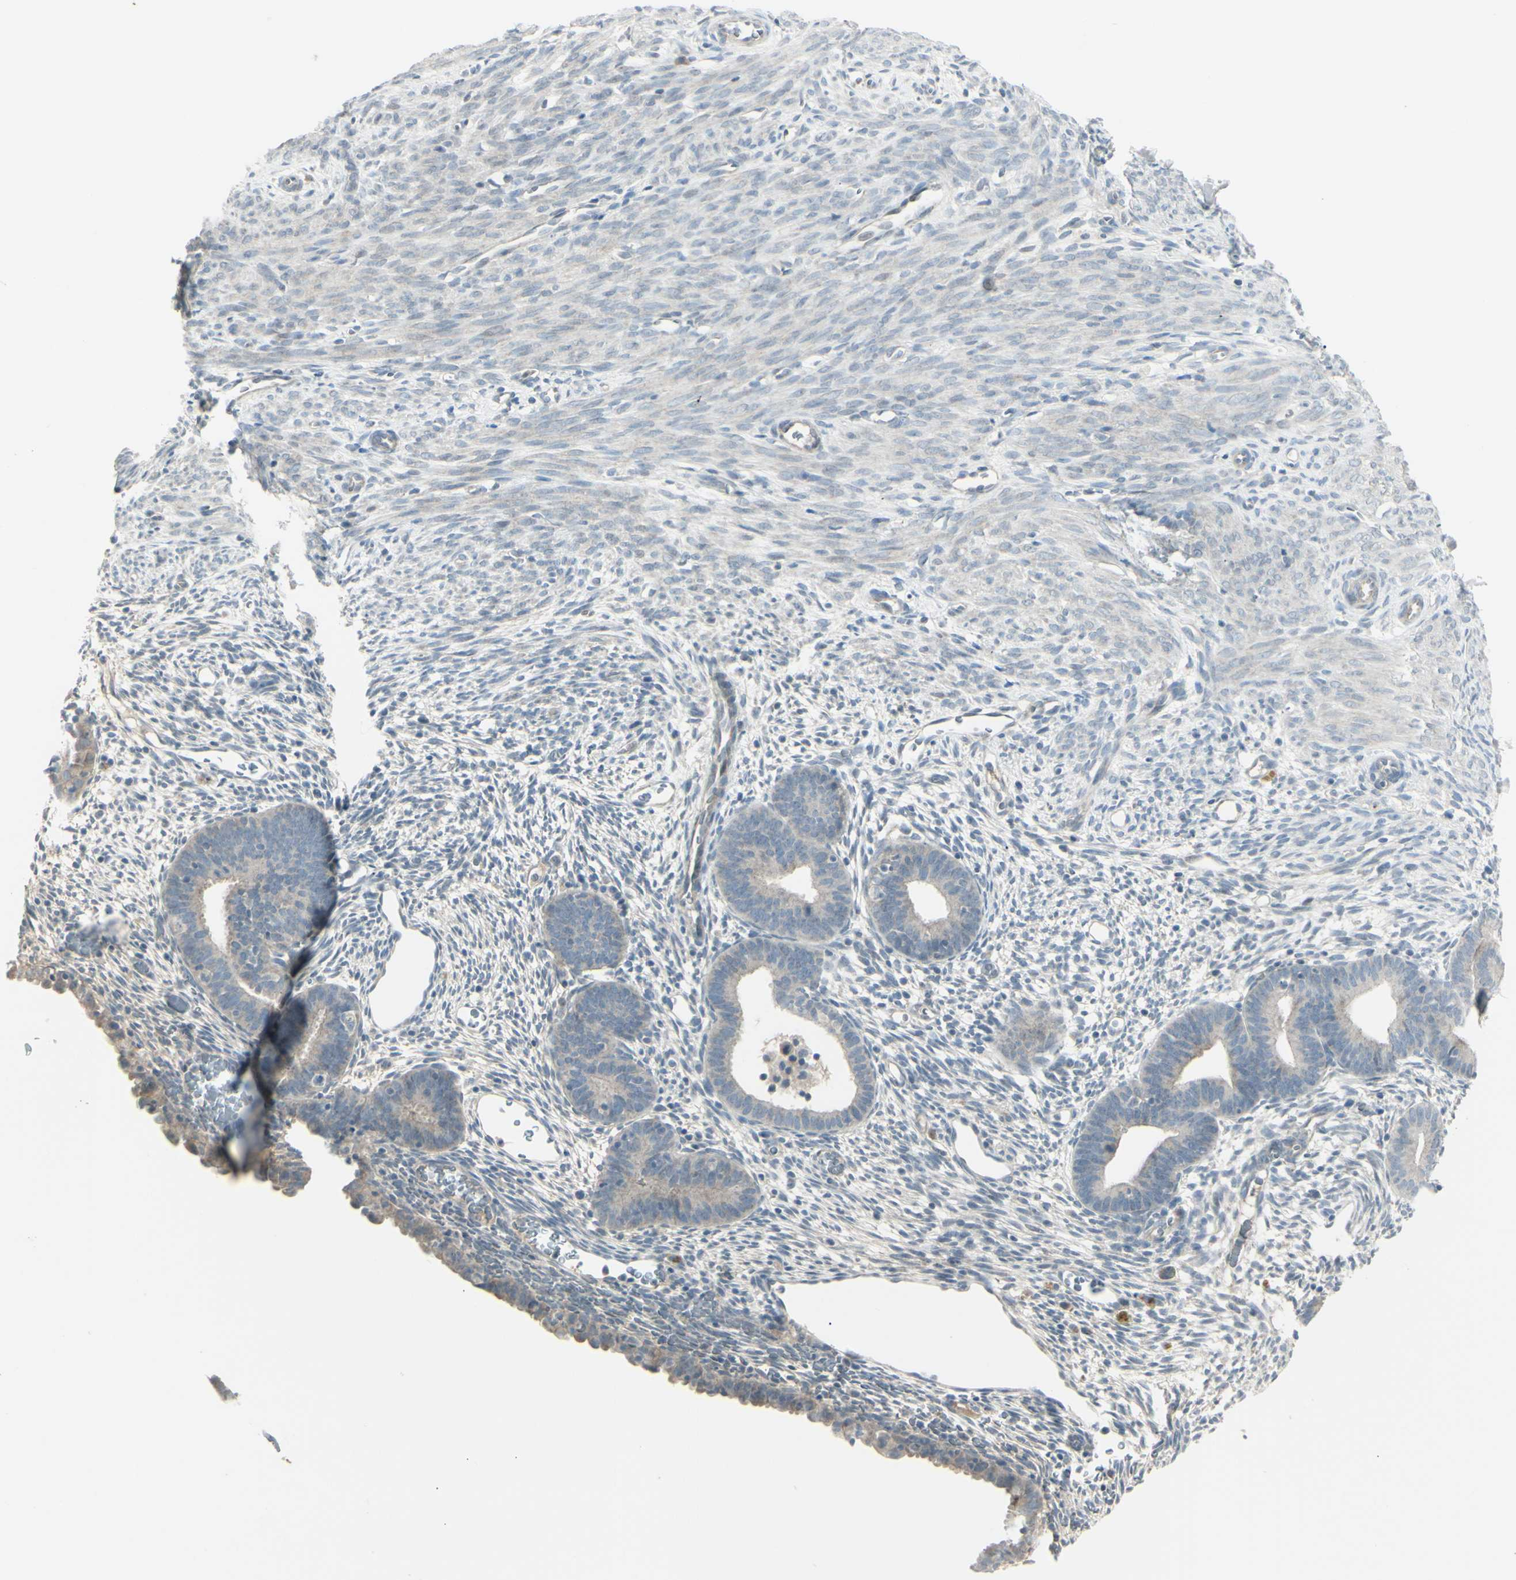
{"staining": {"intensity": "negative", "quantity": "none", "location": "none"}, "tissue": "endometrium", "cell_type": "Cells in endometrial stroma", "image_type": "normal", "snomed": [{"axis": "morphology", "description": "Normal tissue, NOS"}, {"axis": "morphology", "description": "Atrophy, NOS"}, {"axis": "topography", "description": "Uterus"}, {"axis": "topography", "description": "Endometrium"}], "caption": "Protein analysis of unremarkable endometrium displays no significant expression in cells in endometrial stroma.", "gene": "SH3GL2", "patient": {"sex": "female", "age": 68}}